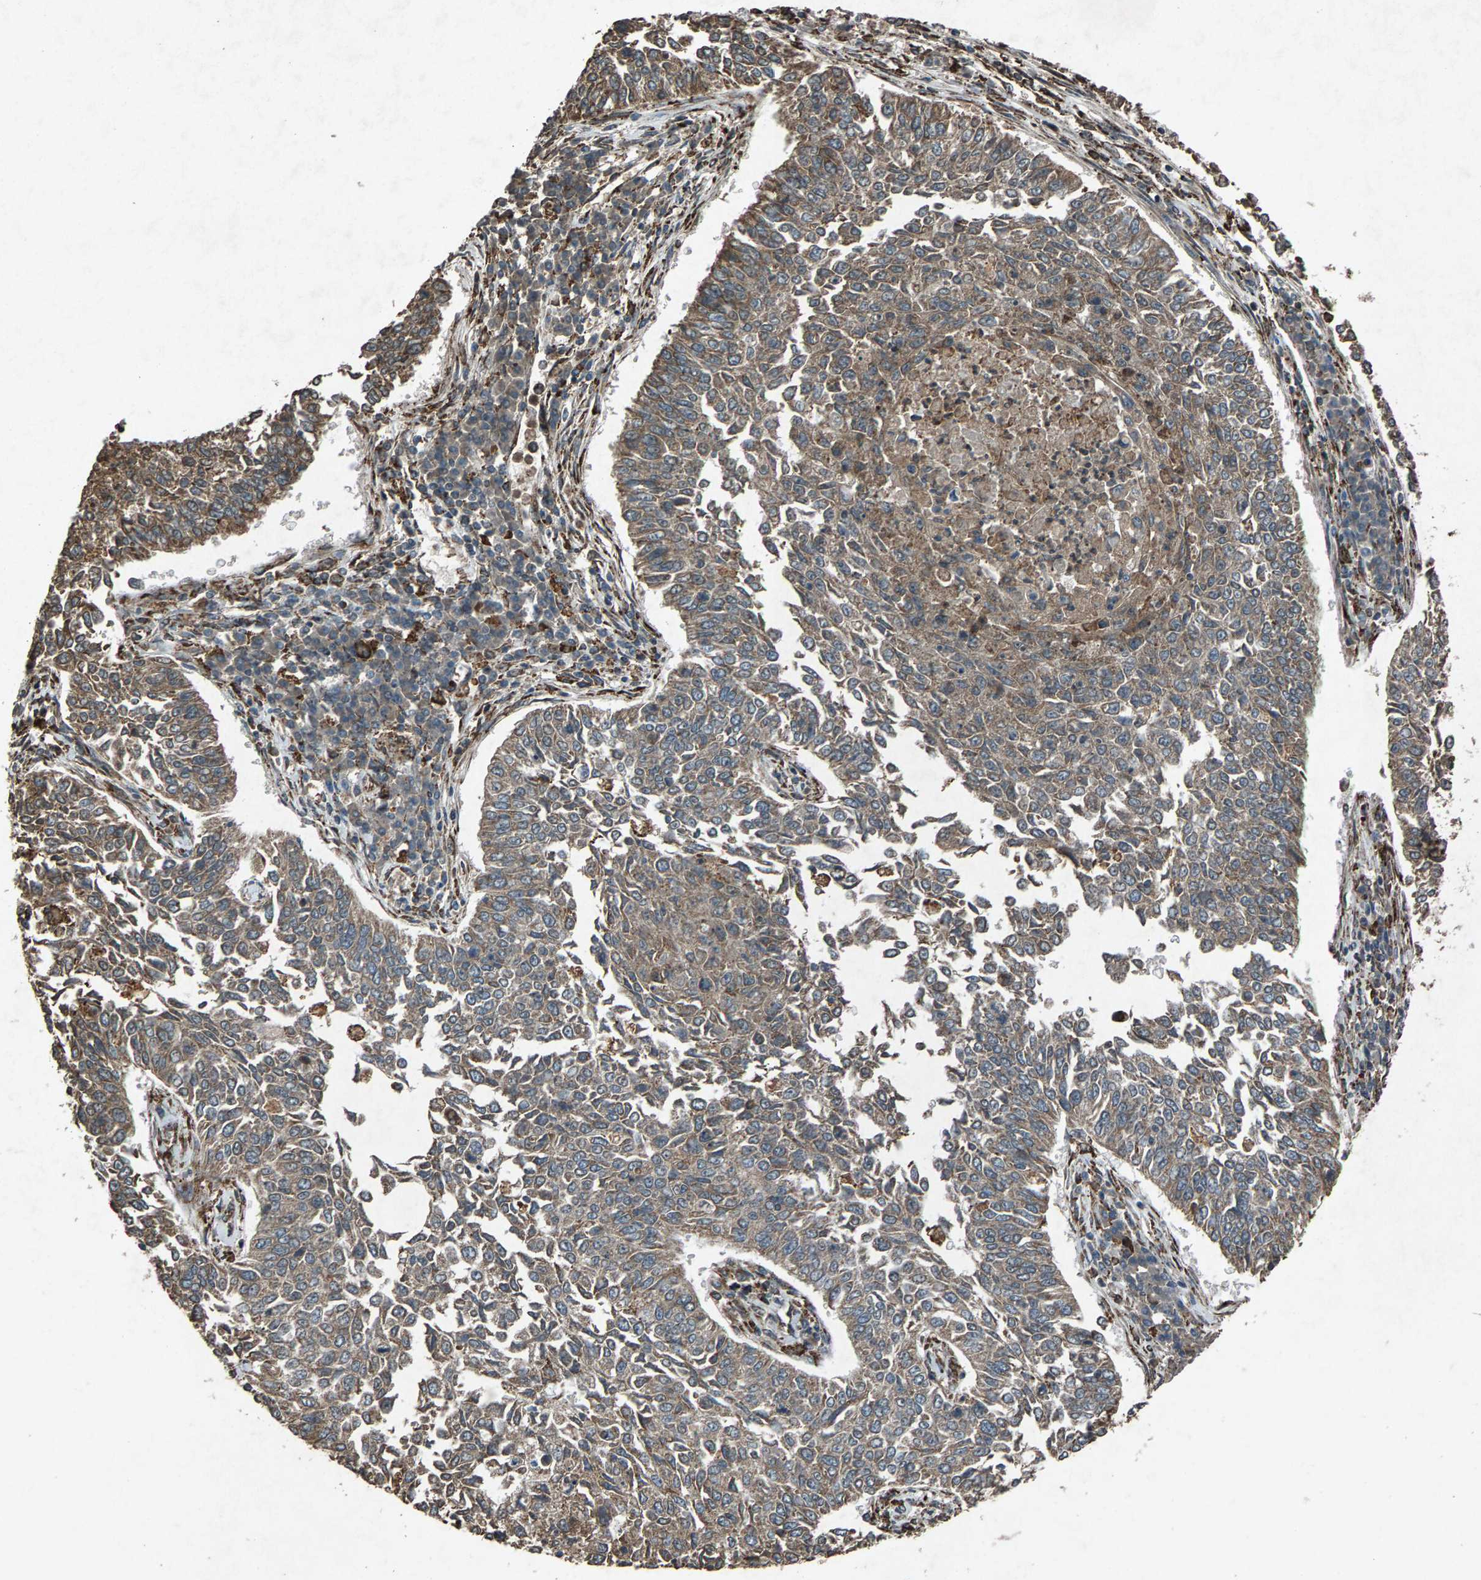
{"staining": {"intensity": "weak", "quantity": ">75%", "location": "cytoplasmic/membranous"}, "tissue": "lung cancer", "cell_type": "Tumor cells", "image_type": "cancer", "snomed": [{"axis": "morphology", "description": "Normal tissue, NOS"}, {"axis": "morphology", "description": "Squamous cell carcinoma, NOS"}, {"axis": "topography", "description": "Cartilage tissue"}, {"axis": "topography", "description": "Bronchus"}, {"axis": "topography", "description": "Lung"}], "caption": "Human lung squamous cell carcinoma stained for a protein (brown) shows weak cytoplasmic/membranous positive staining in approximately >75% of tumor cells.", "gene": "CALR", "patient": {"sex": "female", "age": 49}}